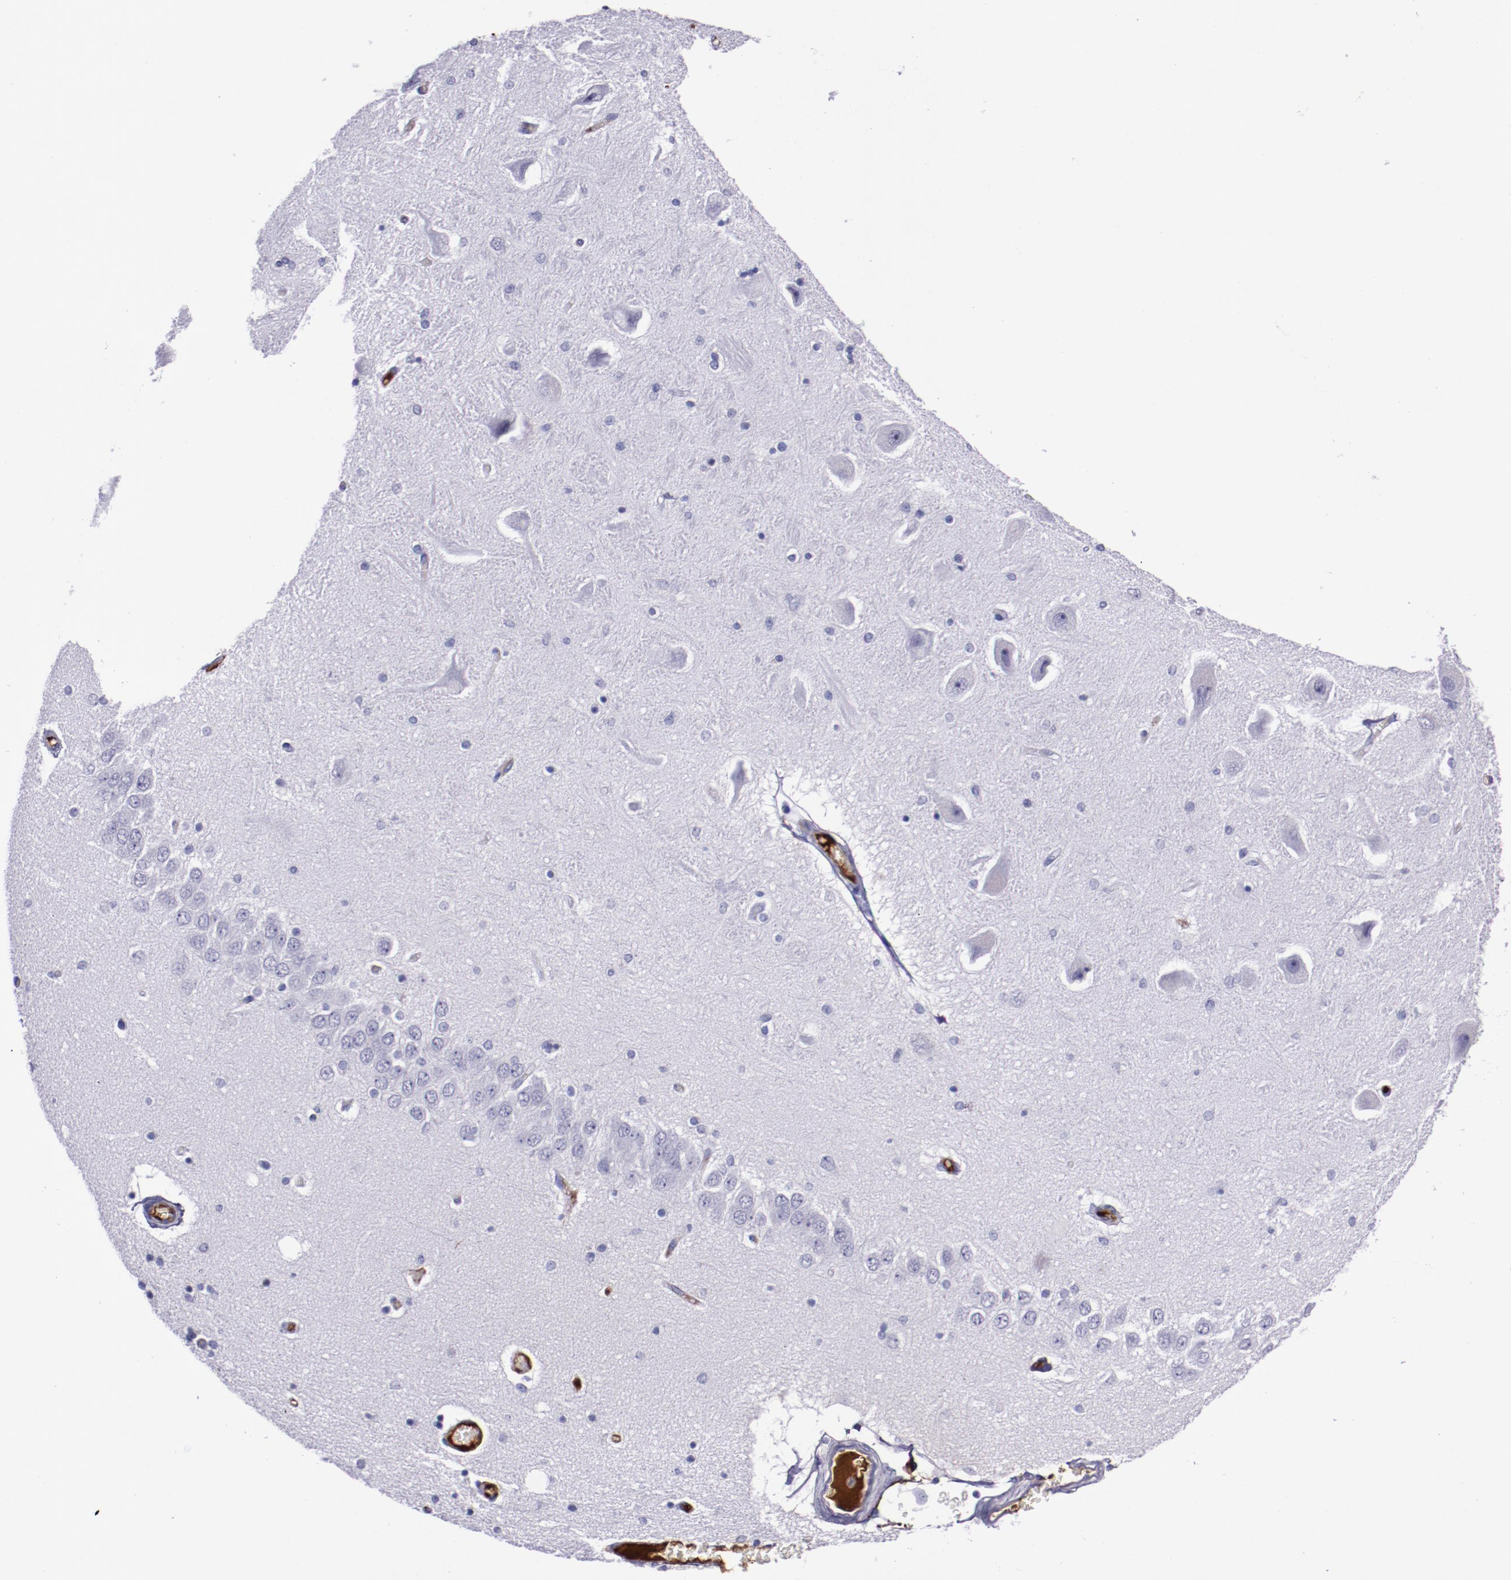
{"staining": {"intensity": "negative", "quantity": "none", "location": "none"}, "tissue": "hippocampus", "cell_type": "Glial cells", "image_type": "normal", "snomed": [{"axis": "morphology", "description": "Normal tissue, NOS"}, {"axis": "topography", "description": "Hippocampus"}], "caption": "Immunohistochemical staining of unremarkable hippocampus demonstrates no significant positivity in glial cells. (Stains: DAB immunohistochemistry with hematoxylin counter stain, Microscopy: brightfield microscopy at high magnification).", "gene": "APOH", "patient": {"sex": "female", "age": 54}}